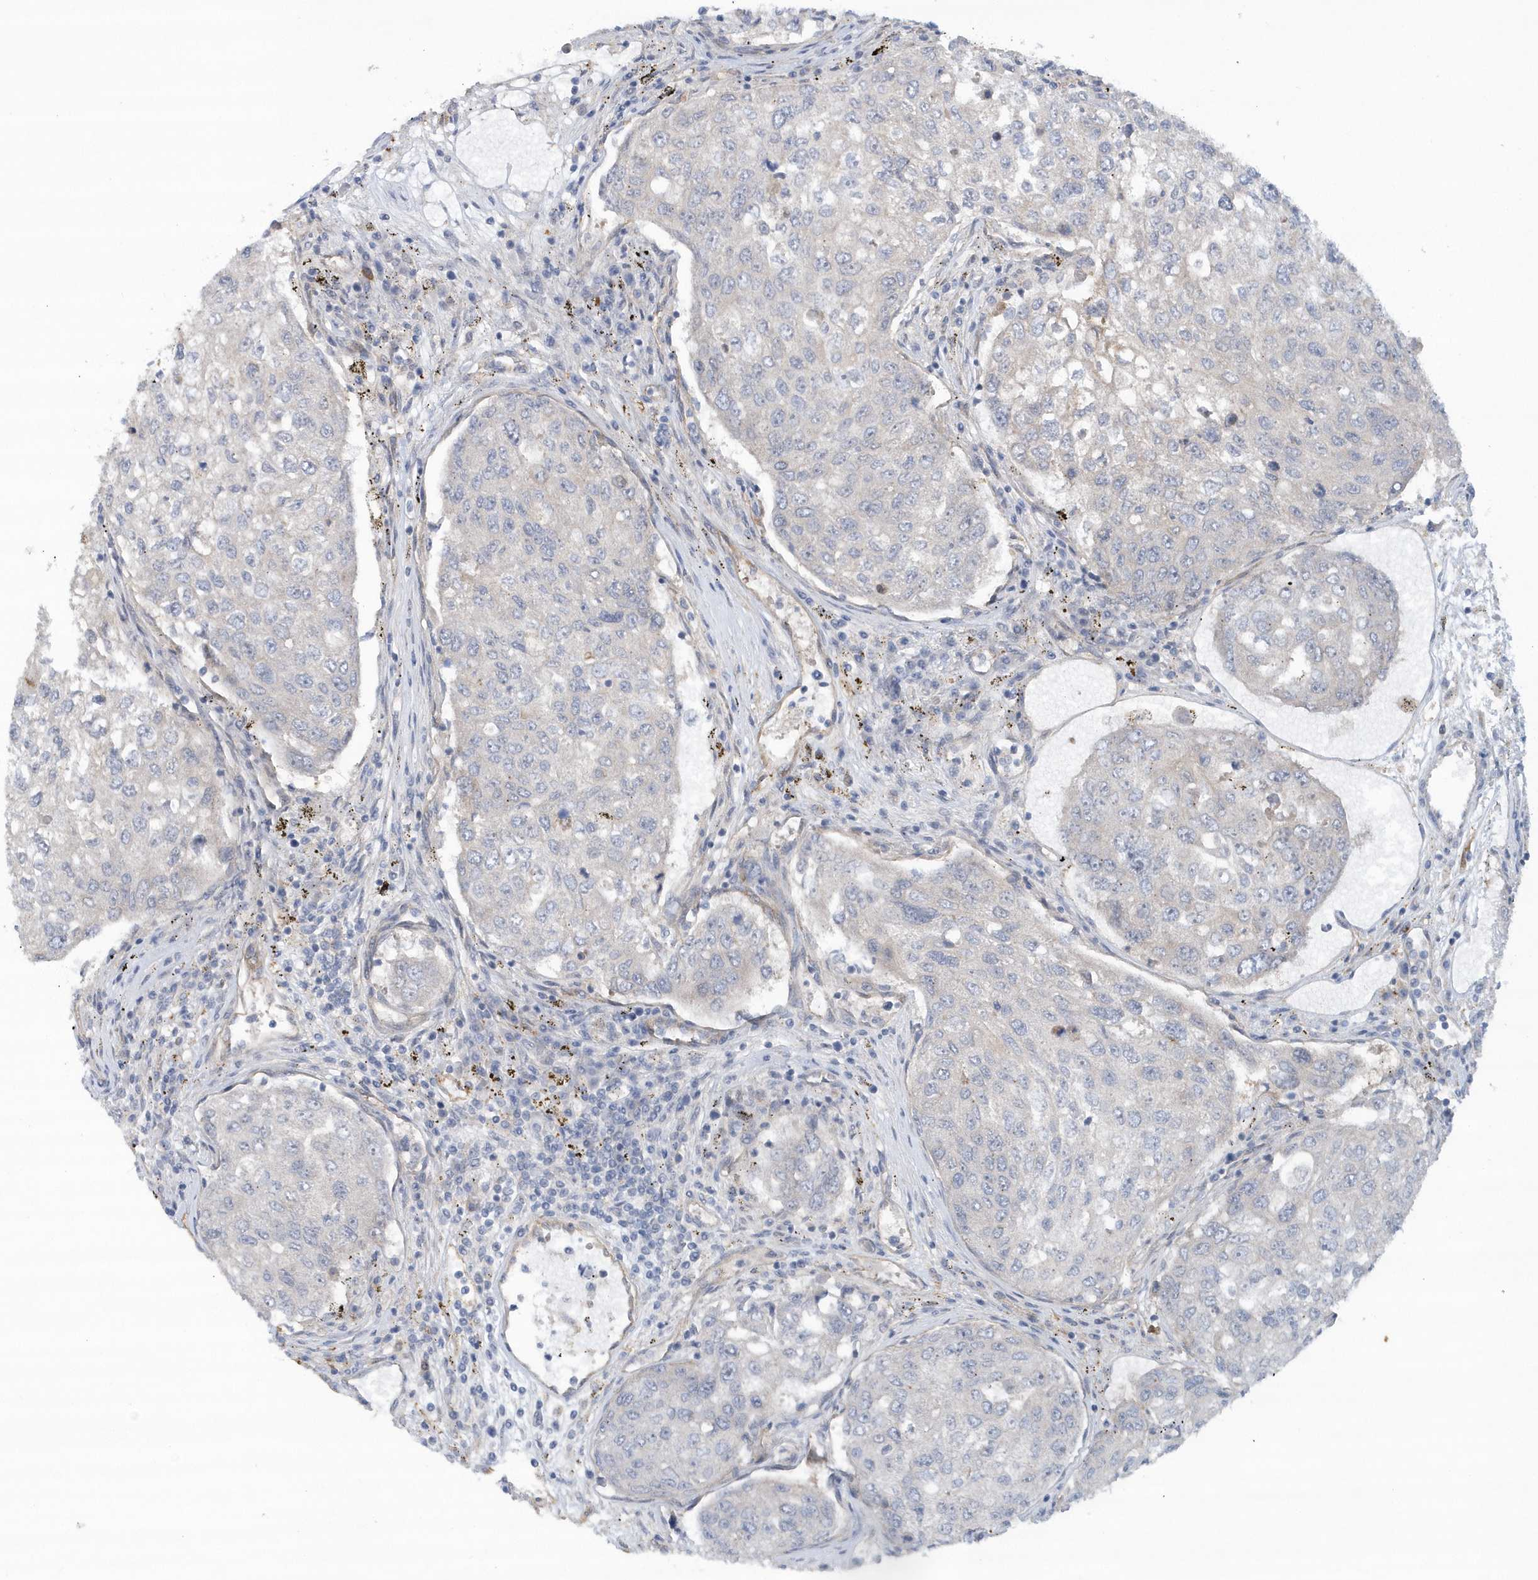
{"staining": {"intensity": "negative", "quantity": "none", "location": "none"}, "tissue": "urothelial cancer", "cell_type": "Tumor cells", "image_type": "cancer", "snomed": [{"axis": "morphology", "description": "Urothelial carcinoma, High grade"}, {"axis": "topography", "description": "Lymph node"}, {"axis": "topography", "description": "Urinary bladder"}], "caption": "Immunohistochemistry micrograph of urothelial carcinoma (high-grade) stained for a protein (brown), which shows no staining in tumor cells.", "gene": "RAI14", "patient": {"sex": "male", "age": 51}}